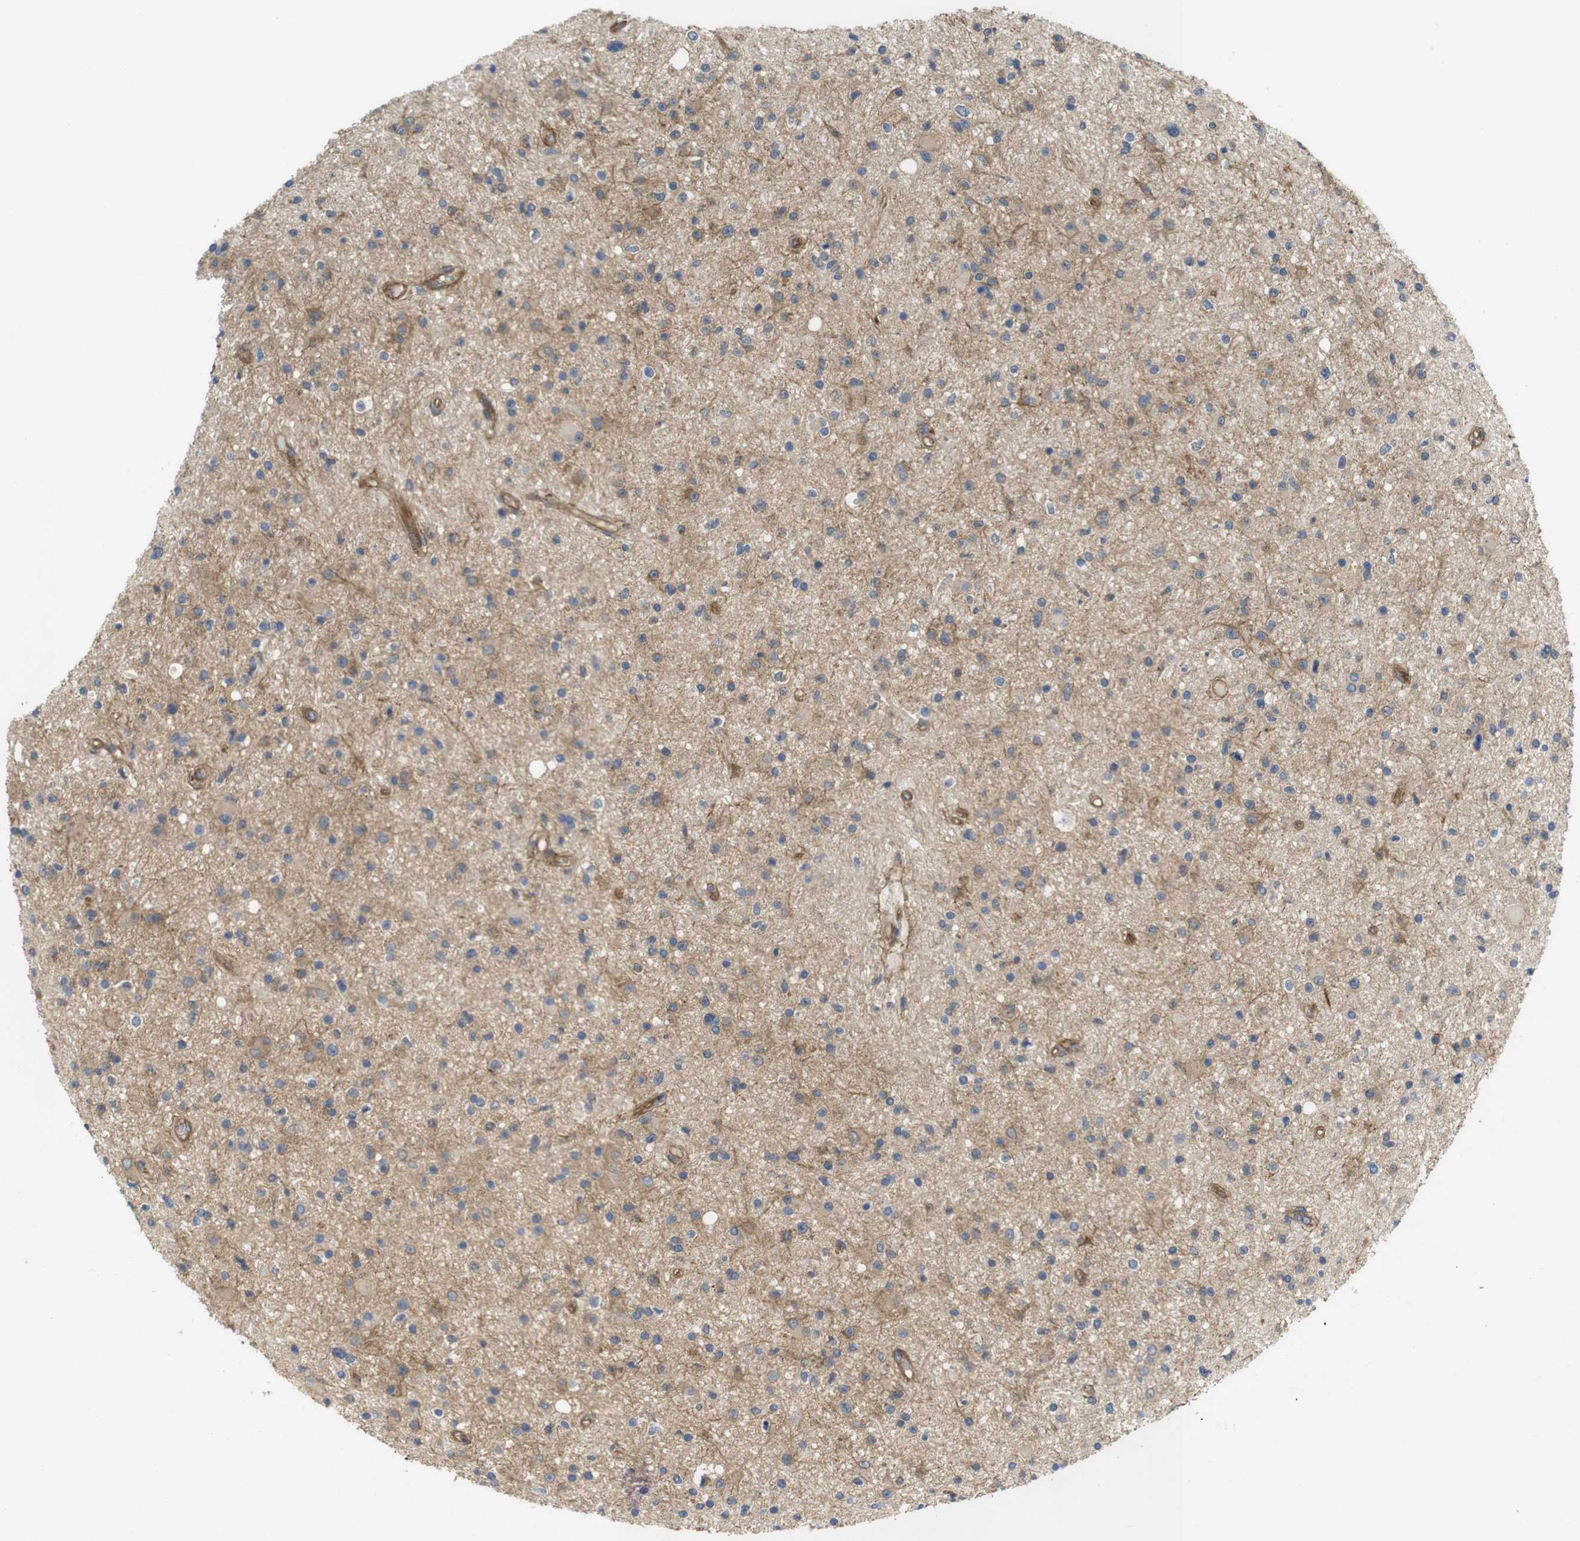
{"staining": {"intensity": "moderate", "quantity": "<25%", "location": "cytoplasmic/membranous"}, "tissue": "glioma", "cell_type": "Tumor cells", "image_type": "cancer", "snomed": [{"axis": "morphology", "description": "Glioma, malignant, High grade"}, {"axis": "topography", "description": "Brain"}], "caption": "There is low levels of moderate cytoplasmic/membranous staining in tumor cells of high-grade glioma (malignant), as demonstrated by immunohistochemical staining (brown color).", "gene": "ZDHHC5", "patient": {"sex": "male", "age": 33}}